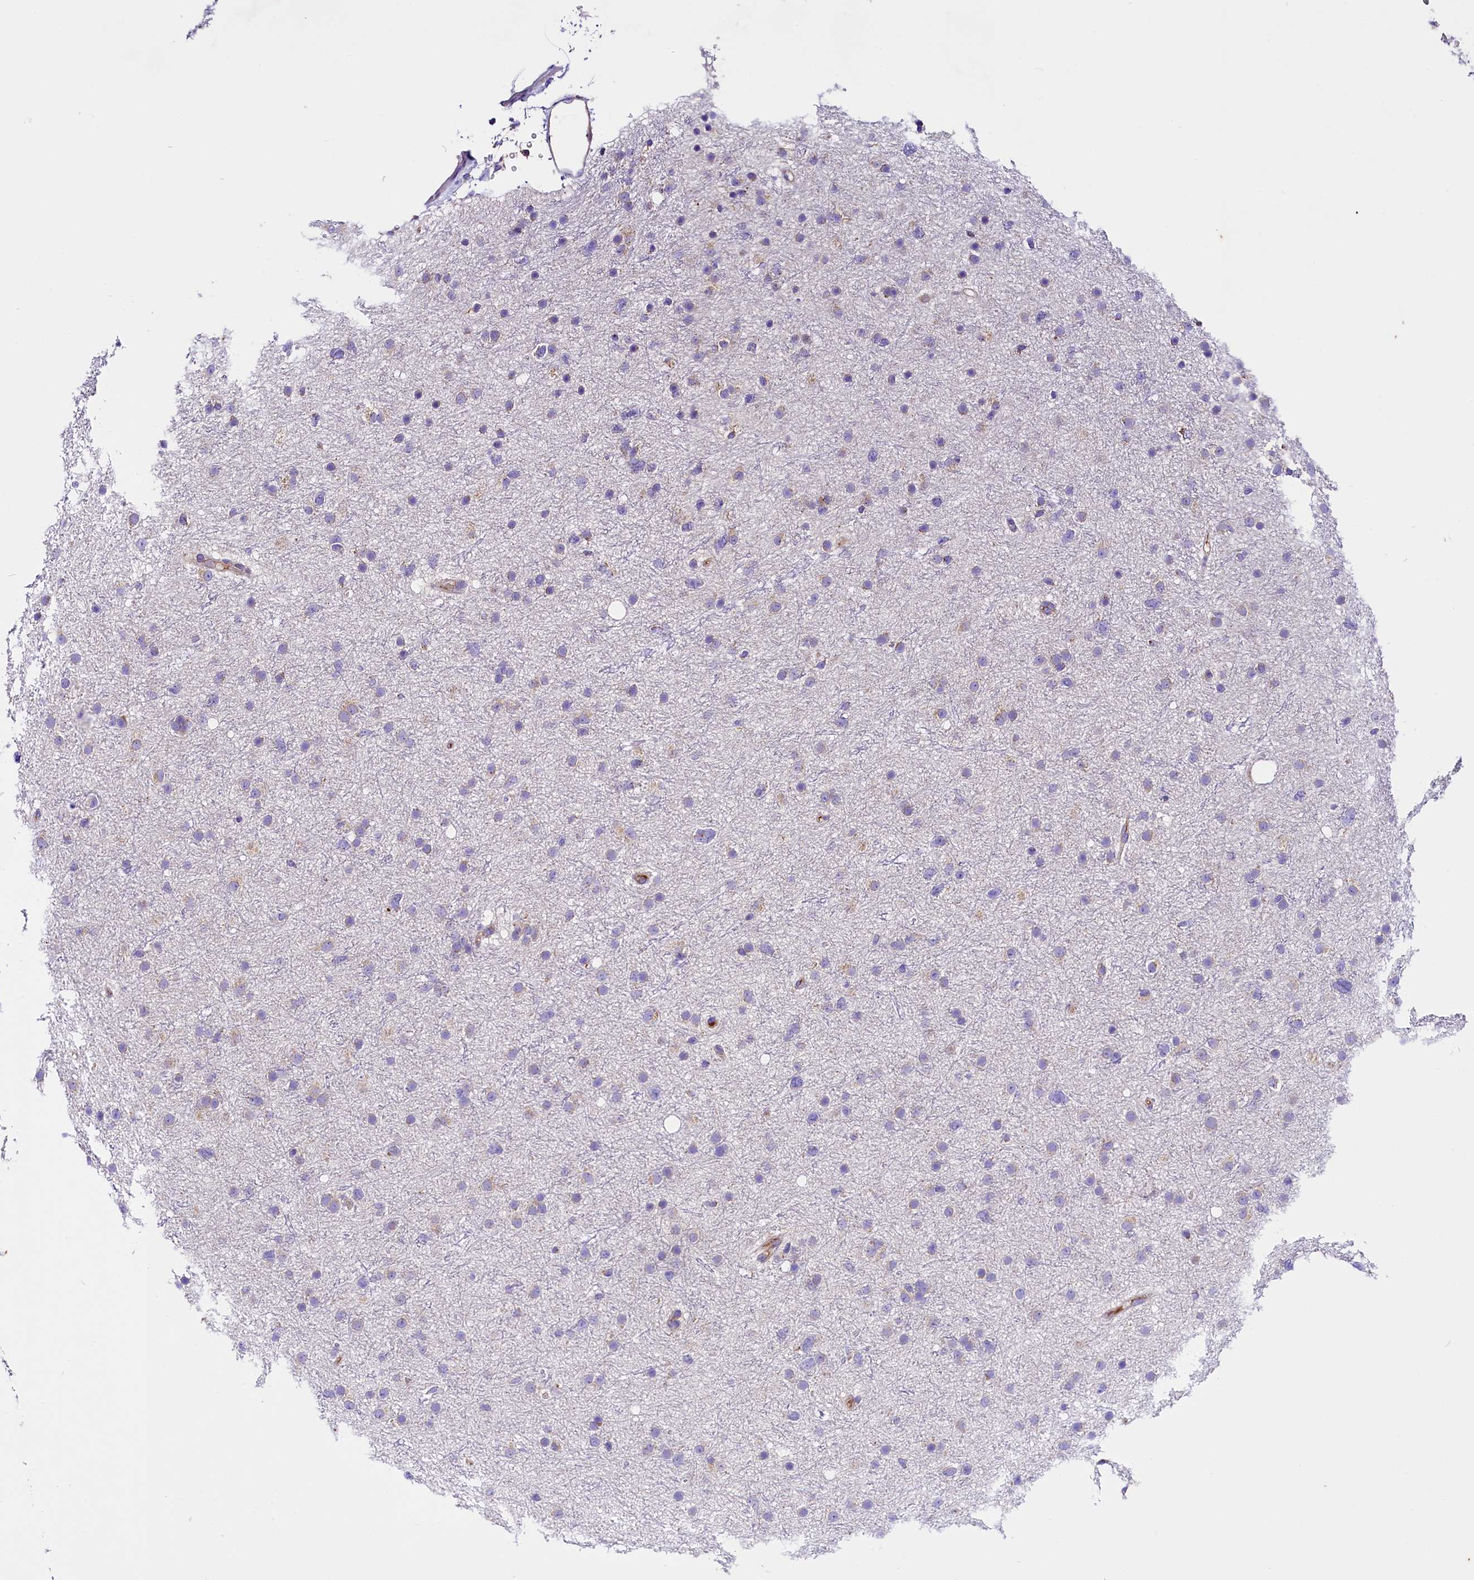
{"staining": {"intensity": "negative", "quantity": "none", "location": "none"}, "tissue": "glioma", "cell_type": "Tumor cells", "image_type": "cancer", "snomed": [{"axis": "morphology", "description": "Glioma, malignant, Low grade"}, {"axis": "topography", "description": "Cerebral cortex"}], "caption": "Human malignant glioma (low-grade) stained for a protein using immunohistochemistry (IHC) shows no staining in tumor cells.", "gene": "SIX5", "patient": {"sex": "female", "age": 39}}